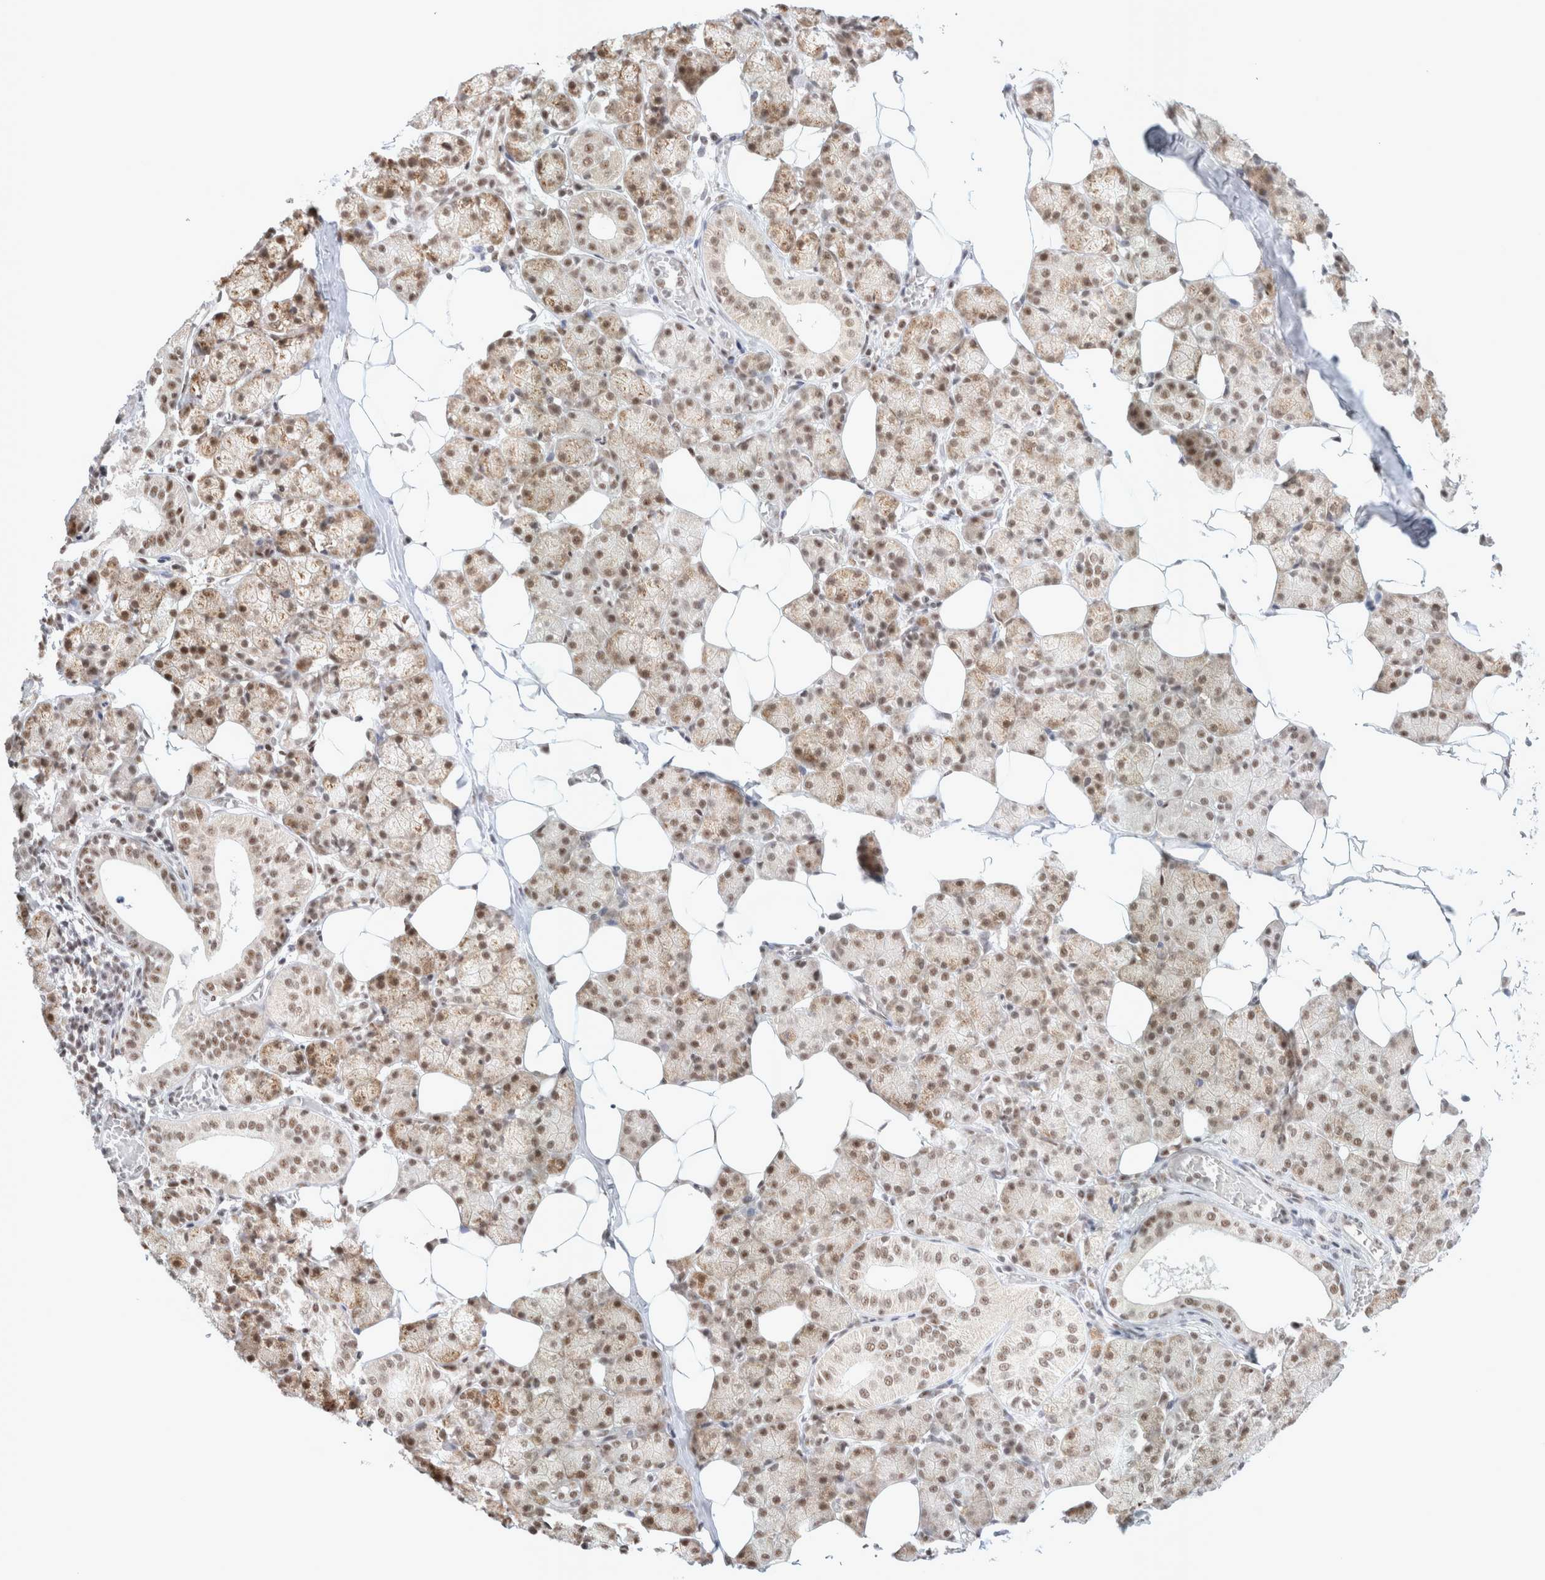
{"staining": {"intensity": "weak", "quantity": "25%-75%", "location": "cytoplasmic/membranous,nuclear"}, "tissue": "salivary gland", "cell_type": "Glandular cells", "image_type": "normal", "snomed": [{"axis": "morphology", "description": "Normal tissue, NOS"}, {"axis": "topography", "description": "Salivary gland"}], "caption": "Protein expression analysis of unremarkable salivary gland shows weak cytoplasmic/membranous,nuclear staining in approximately 25%-75% of glandular cells.", "gene": "TRMT12", "patient": {"sex": "female", "age": 33}}